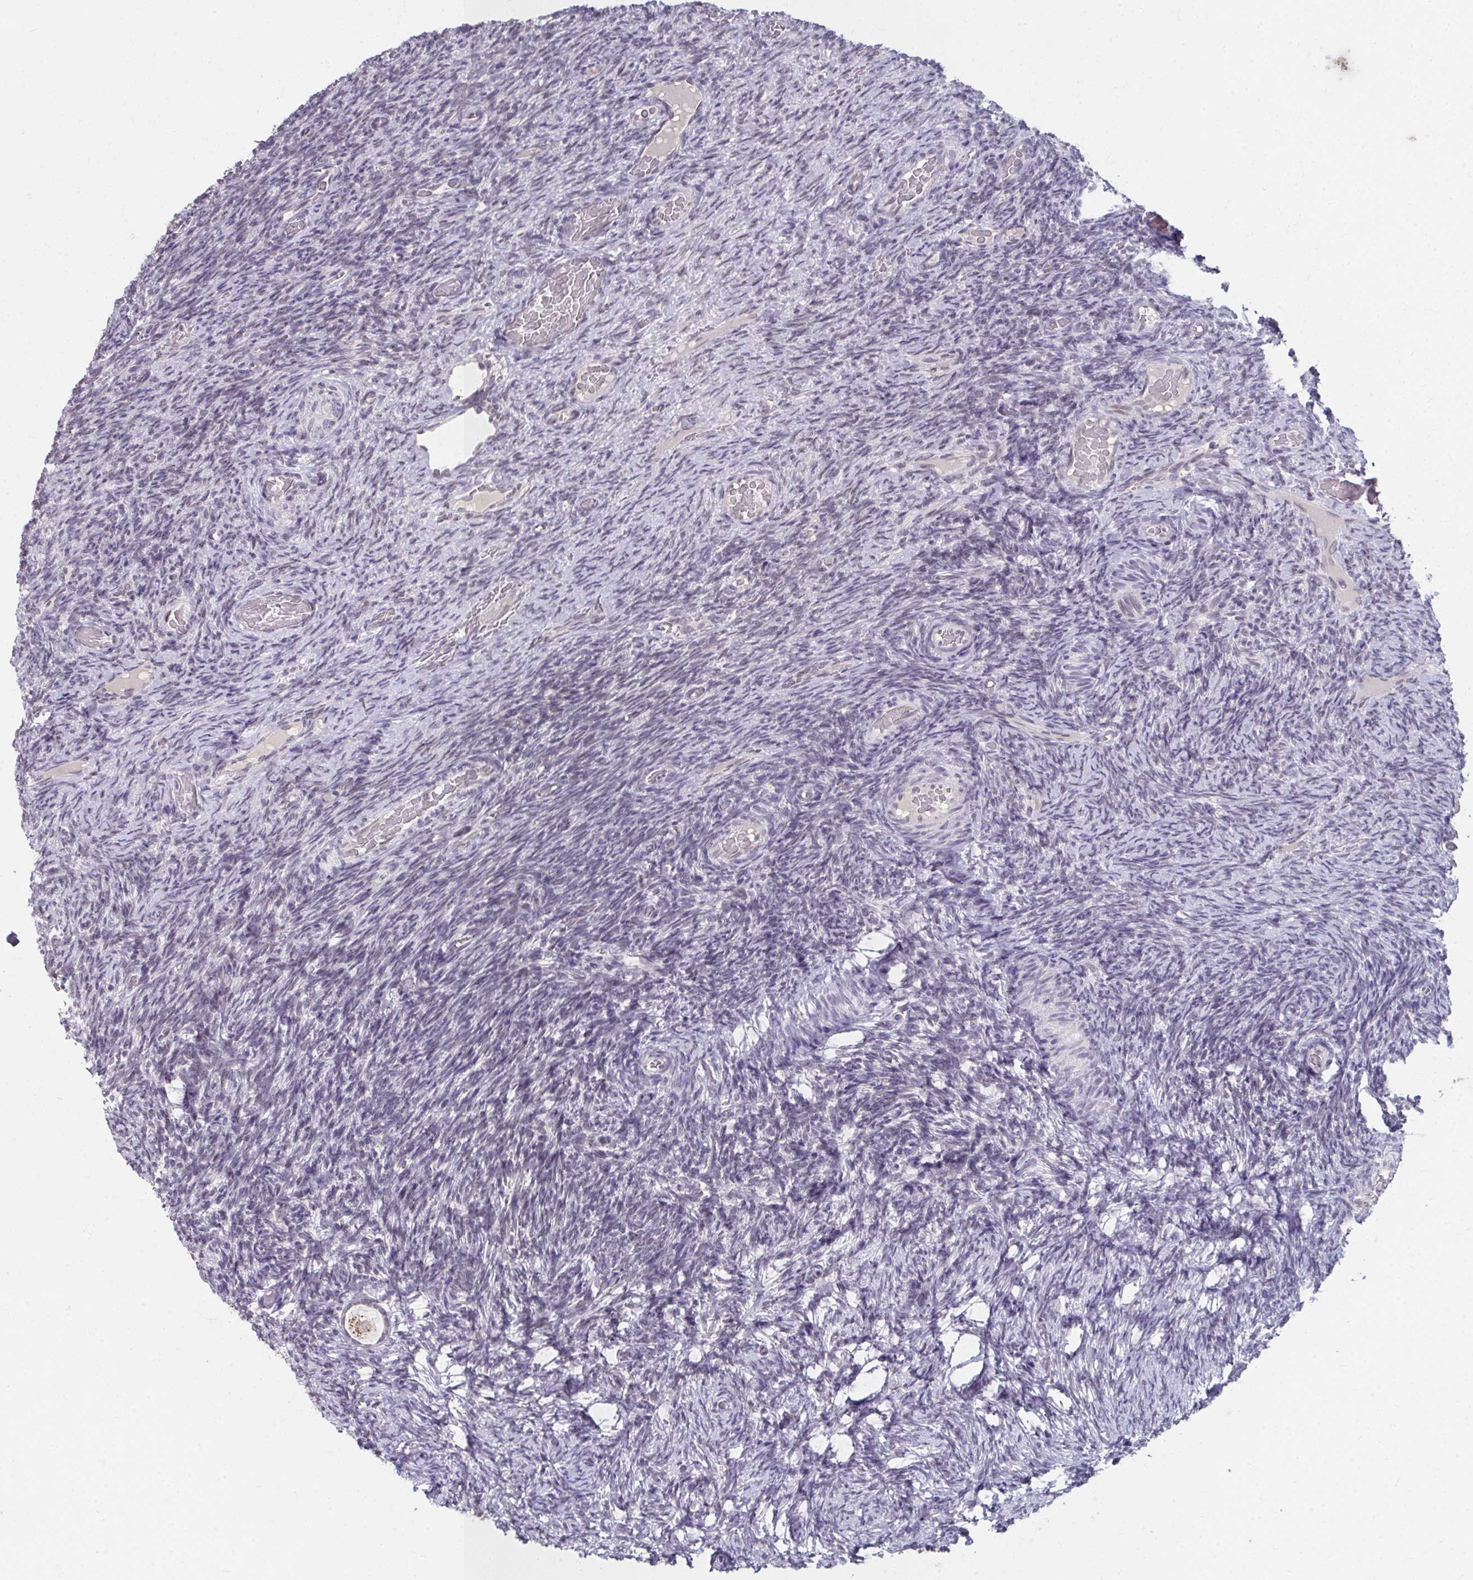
{"staining": {"intensity": "moderate", "quantity": ">75%", "location": "cytoplasmic/membranous"}, "tissue": "ovary", "cell_type": "Follicle cells", "image_type": "normal", "snomed": [{"axis": "morphology", "description": "Normal tissue, NOS"}, {"axis": "topography", "description": "Ovary"}], "caption": "A medium amount of moderate cytoplasmic/membranous staining is appreciated in about >75% of follicle cells in normal ovary. (Brightfield microscopy of DAB IHC at high magnification).", "gene": "NUP133", "patient": {"sex": "female", "age": 34}}